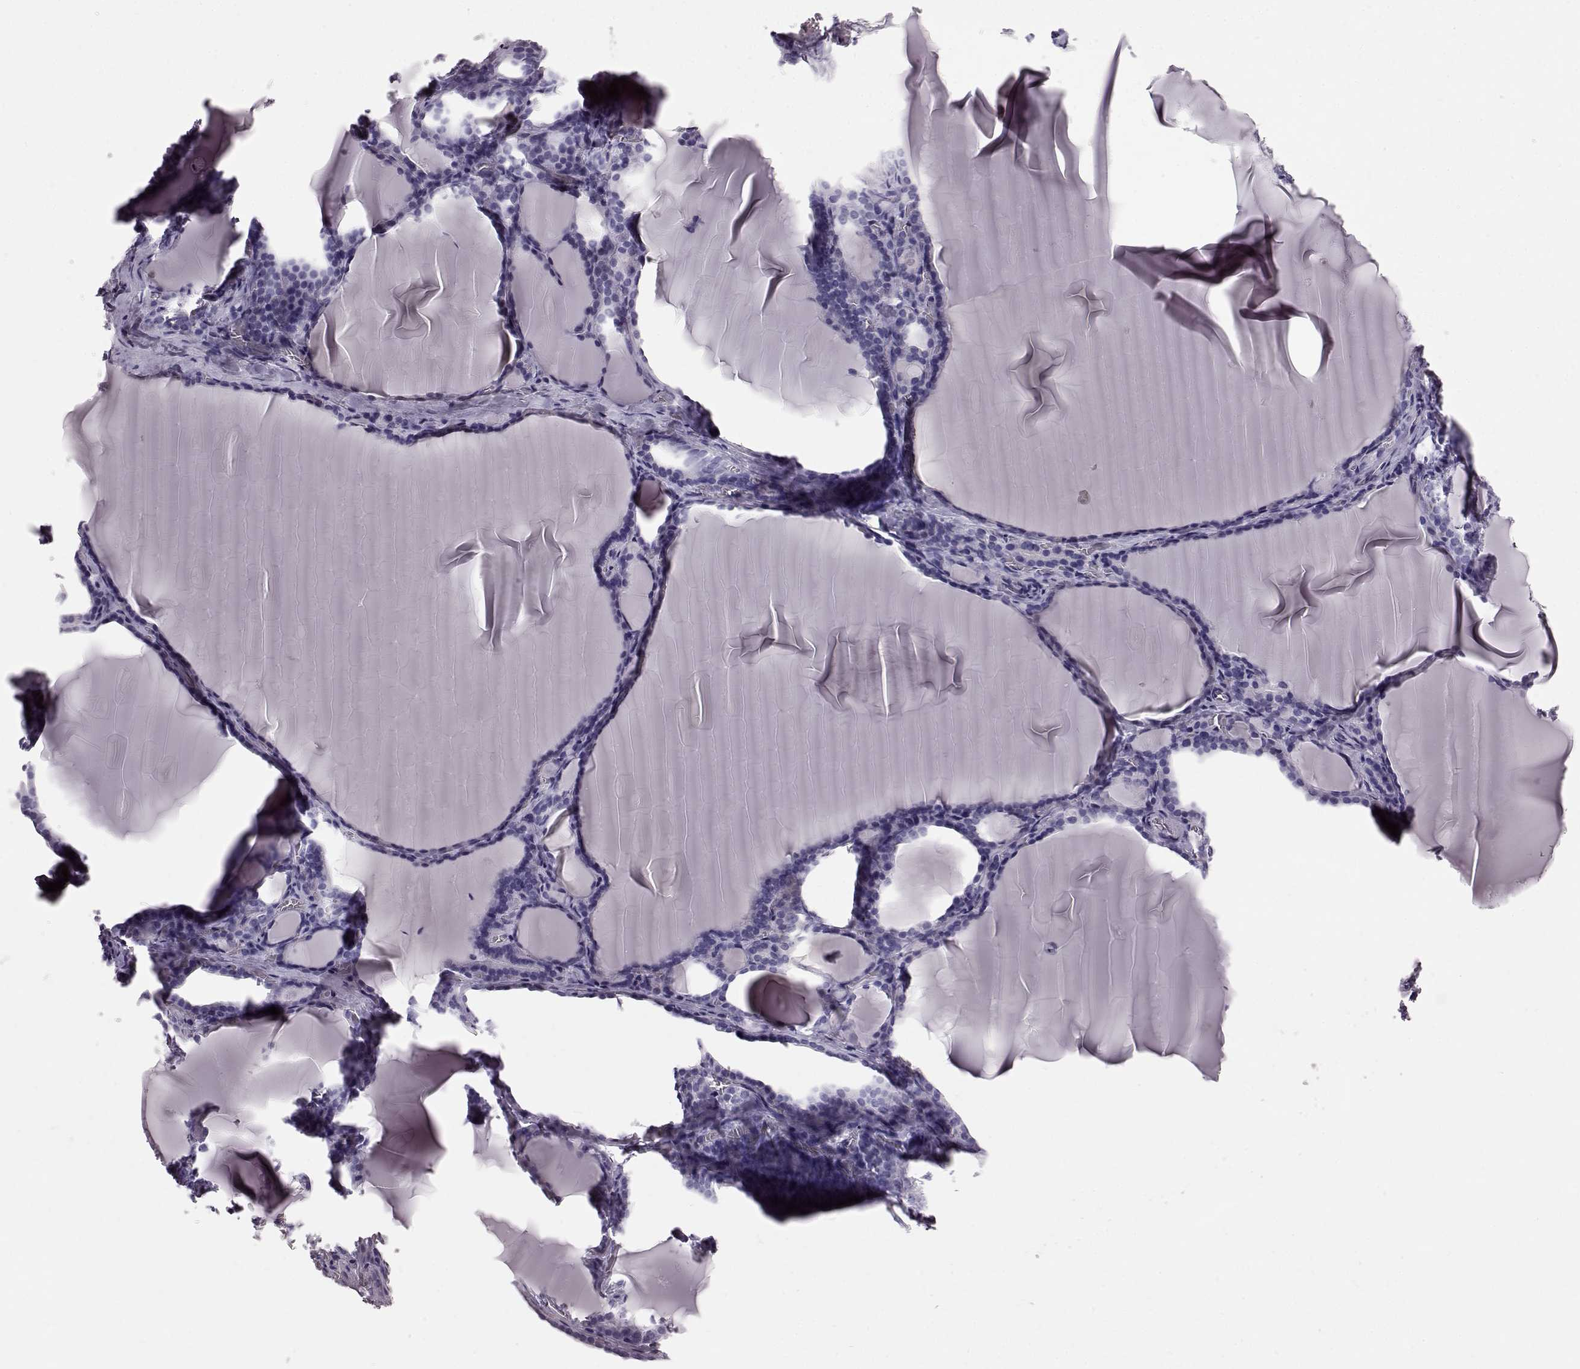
{"staining": {"intensity": "negative", "quantity": "none", "location": "none"}, "tissue": "thyroid gland", "cell_type": "Glandular cells", "image_type": "normal", "snomed": [{"axis": "morphology", "description": "Normal tissue, NOS"}, {"axis": "morphology", "description": "Hyperplasia, NOS"}, {"axis": "topography", "description": "Thyroid gland"}], "caption": "Normal thyroid gland was stained to show a protein in brown. There is no significant staining in glandular cells. Nuclei are stained in blue.", "gene": "TCHHL1", "patient": {"sex": "female", "age": 27}}